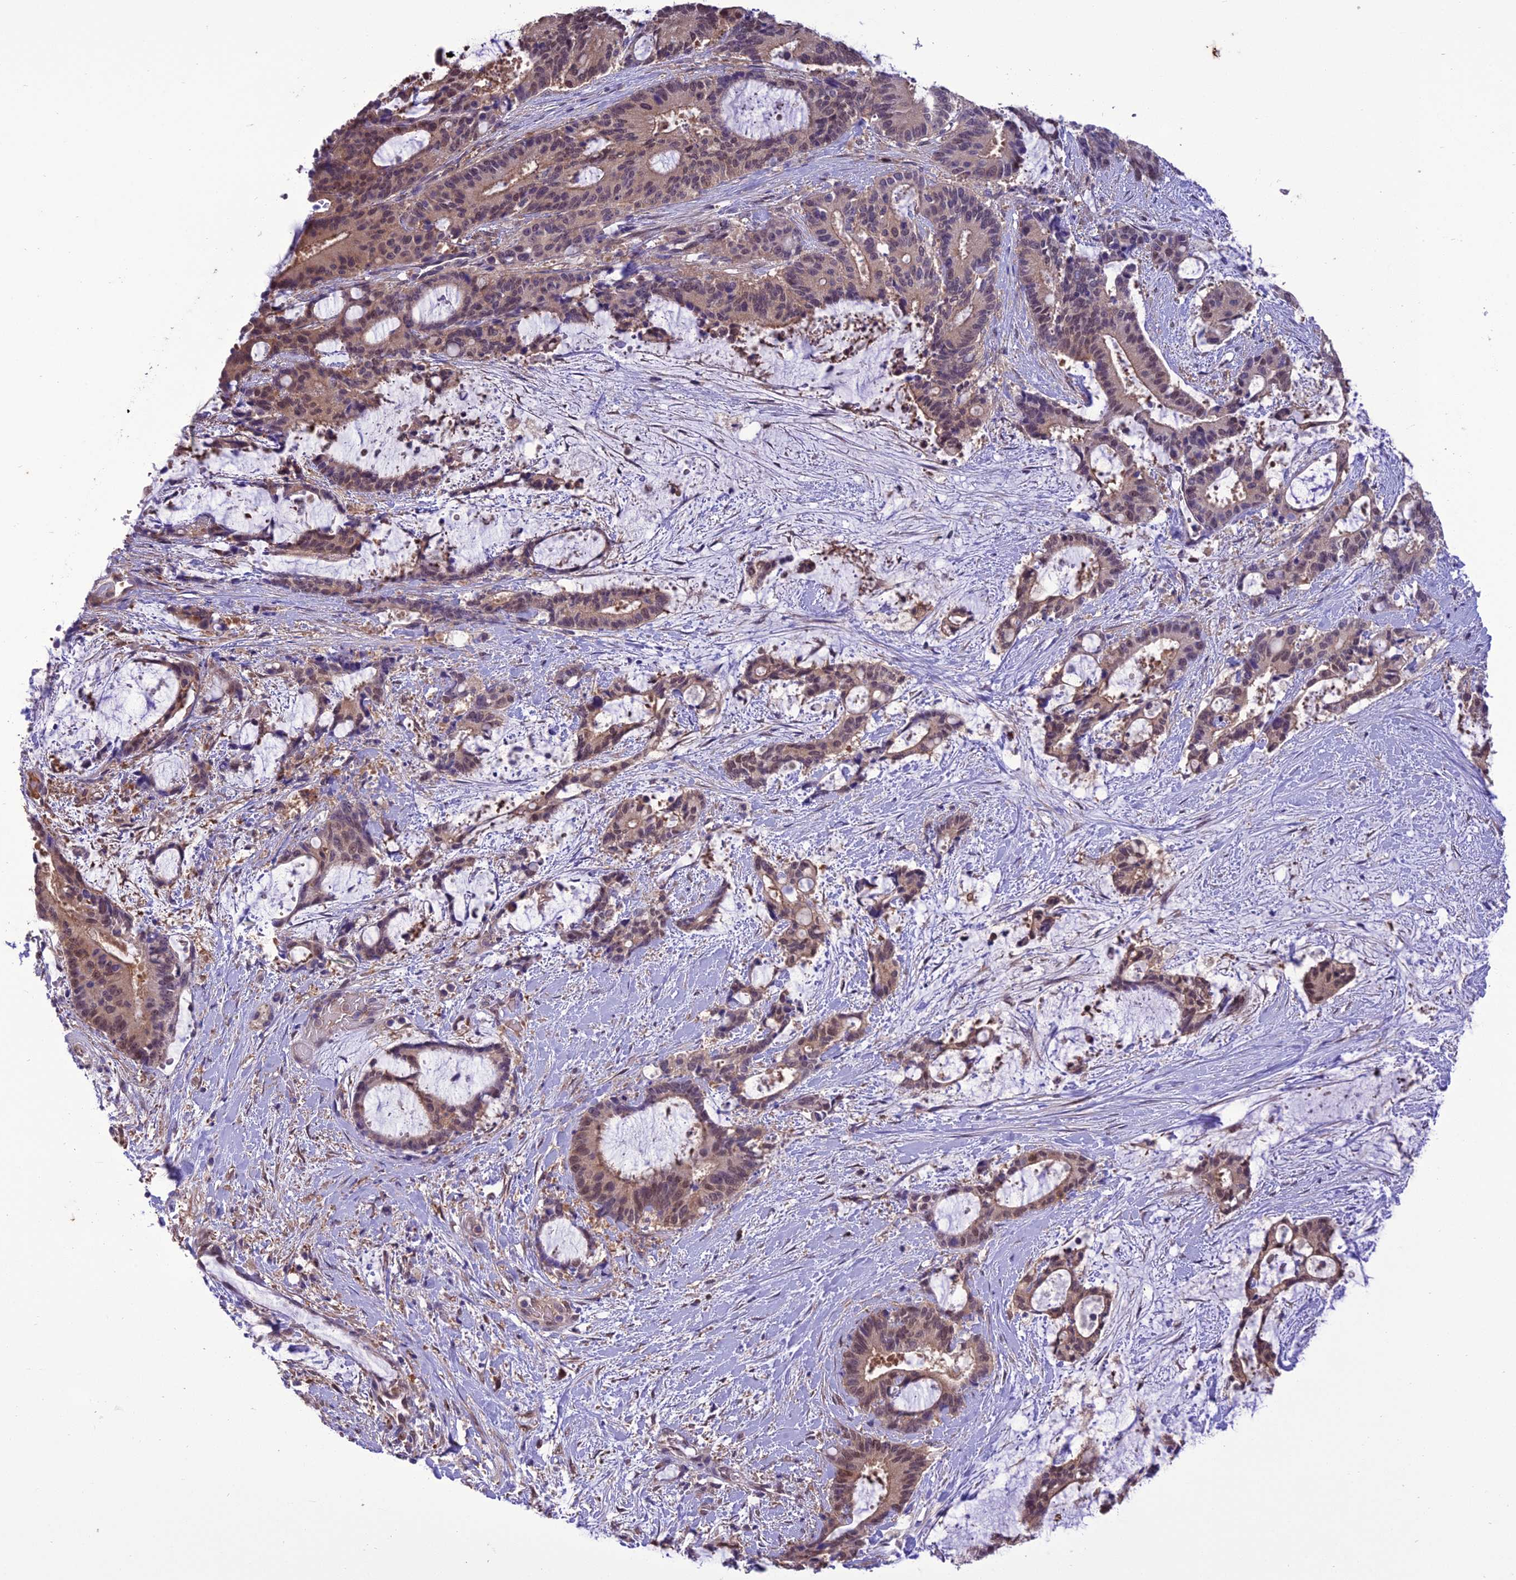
{"staining": {"intensity": "moderate", "quantity": ">75%", "location": "cytoplasmic/membranous,nuclear"}, "tissue": "liver cancer", "cell_type": "Tumor cells", "image_type": "cancer", "snomed": [{"axis": "morphology", "description": "Normal tissue, NOS"}, {"axis": "morphology", "description": "Cholangiocarcinoma"}, {"axis": "topography", "description": "Liver"}, {"axis": "topography", "description": "Peripheral nerve tissue"}], "caption": "A histopathology image of human liver cancer stained for a protein shows moderate cytoplasmic/membranous and nuclear brown staining in tumor cells. Using DAB (3,3'-diaminobenzidine) (brown) and hematoxylin (blue) stains, captured at high magnification using brightfield microscopy.", "gene": "BORCS6", "patient": {"sex": "female", "age": 73}}